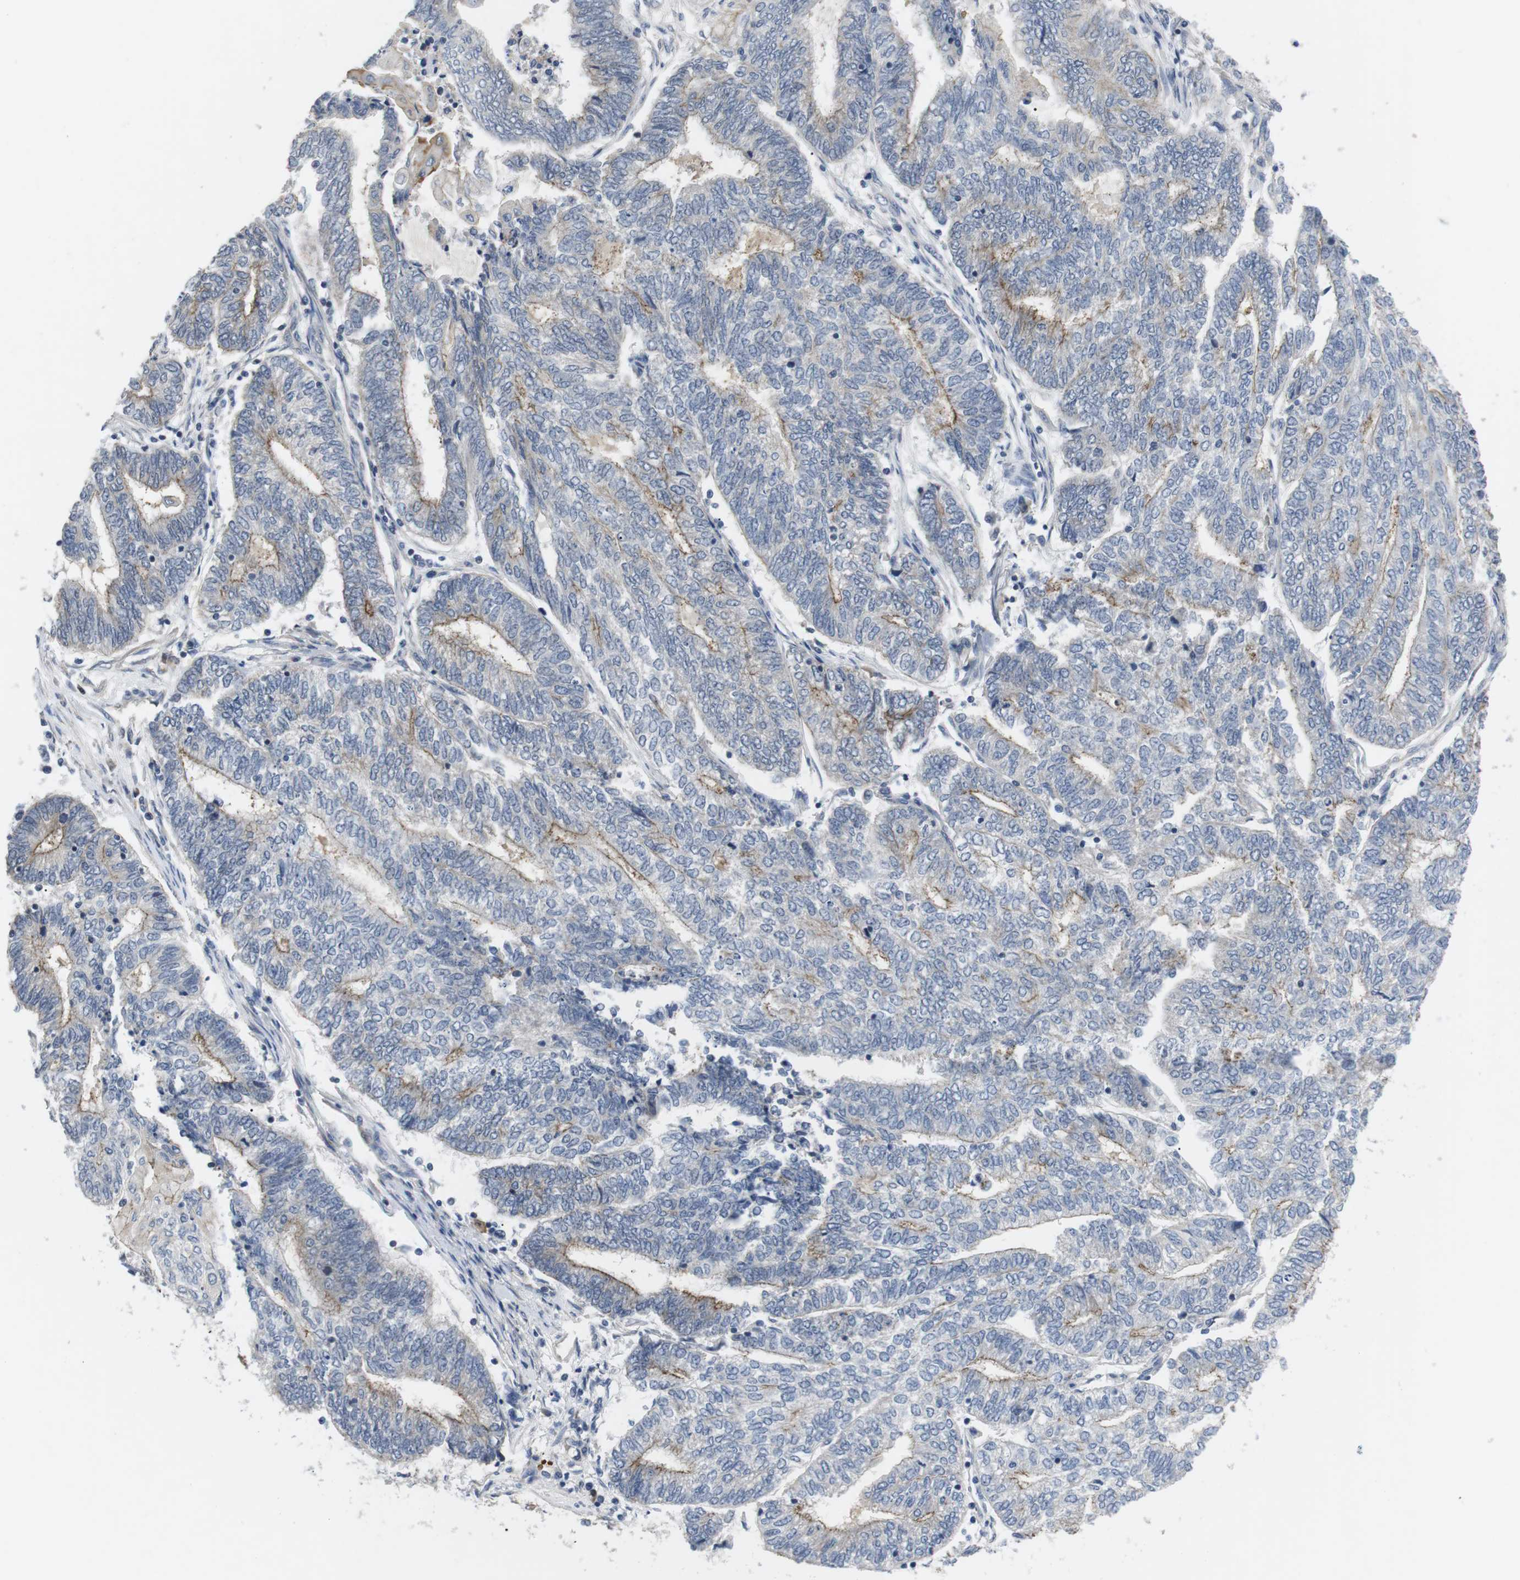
{"staining": {"intensity": "moderate", "quantity": "<25%", "location": "cytoplasmic/membranous"}, "tissue": "endometrial cancer", "cell_type": "Tumor cells", "image_type": "cancer", "snomed": [{"axis": "morphology", "description": "Adenocarcinoma, NOS"}, {"axis": "topography", "description": "Uterus"}, {"axis": "topography", "description": "Endometrium"}], "caption": "Immunohistochemical staining of human endometrial cancer (adenocarcinoma) displays low levels of moderate cytoplasmic/membranous positivity in approximately <25% of tumor cells.", "gene": "NECTIN1", "patient": {"sex": "female", "age": 70}}